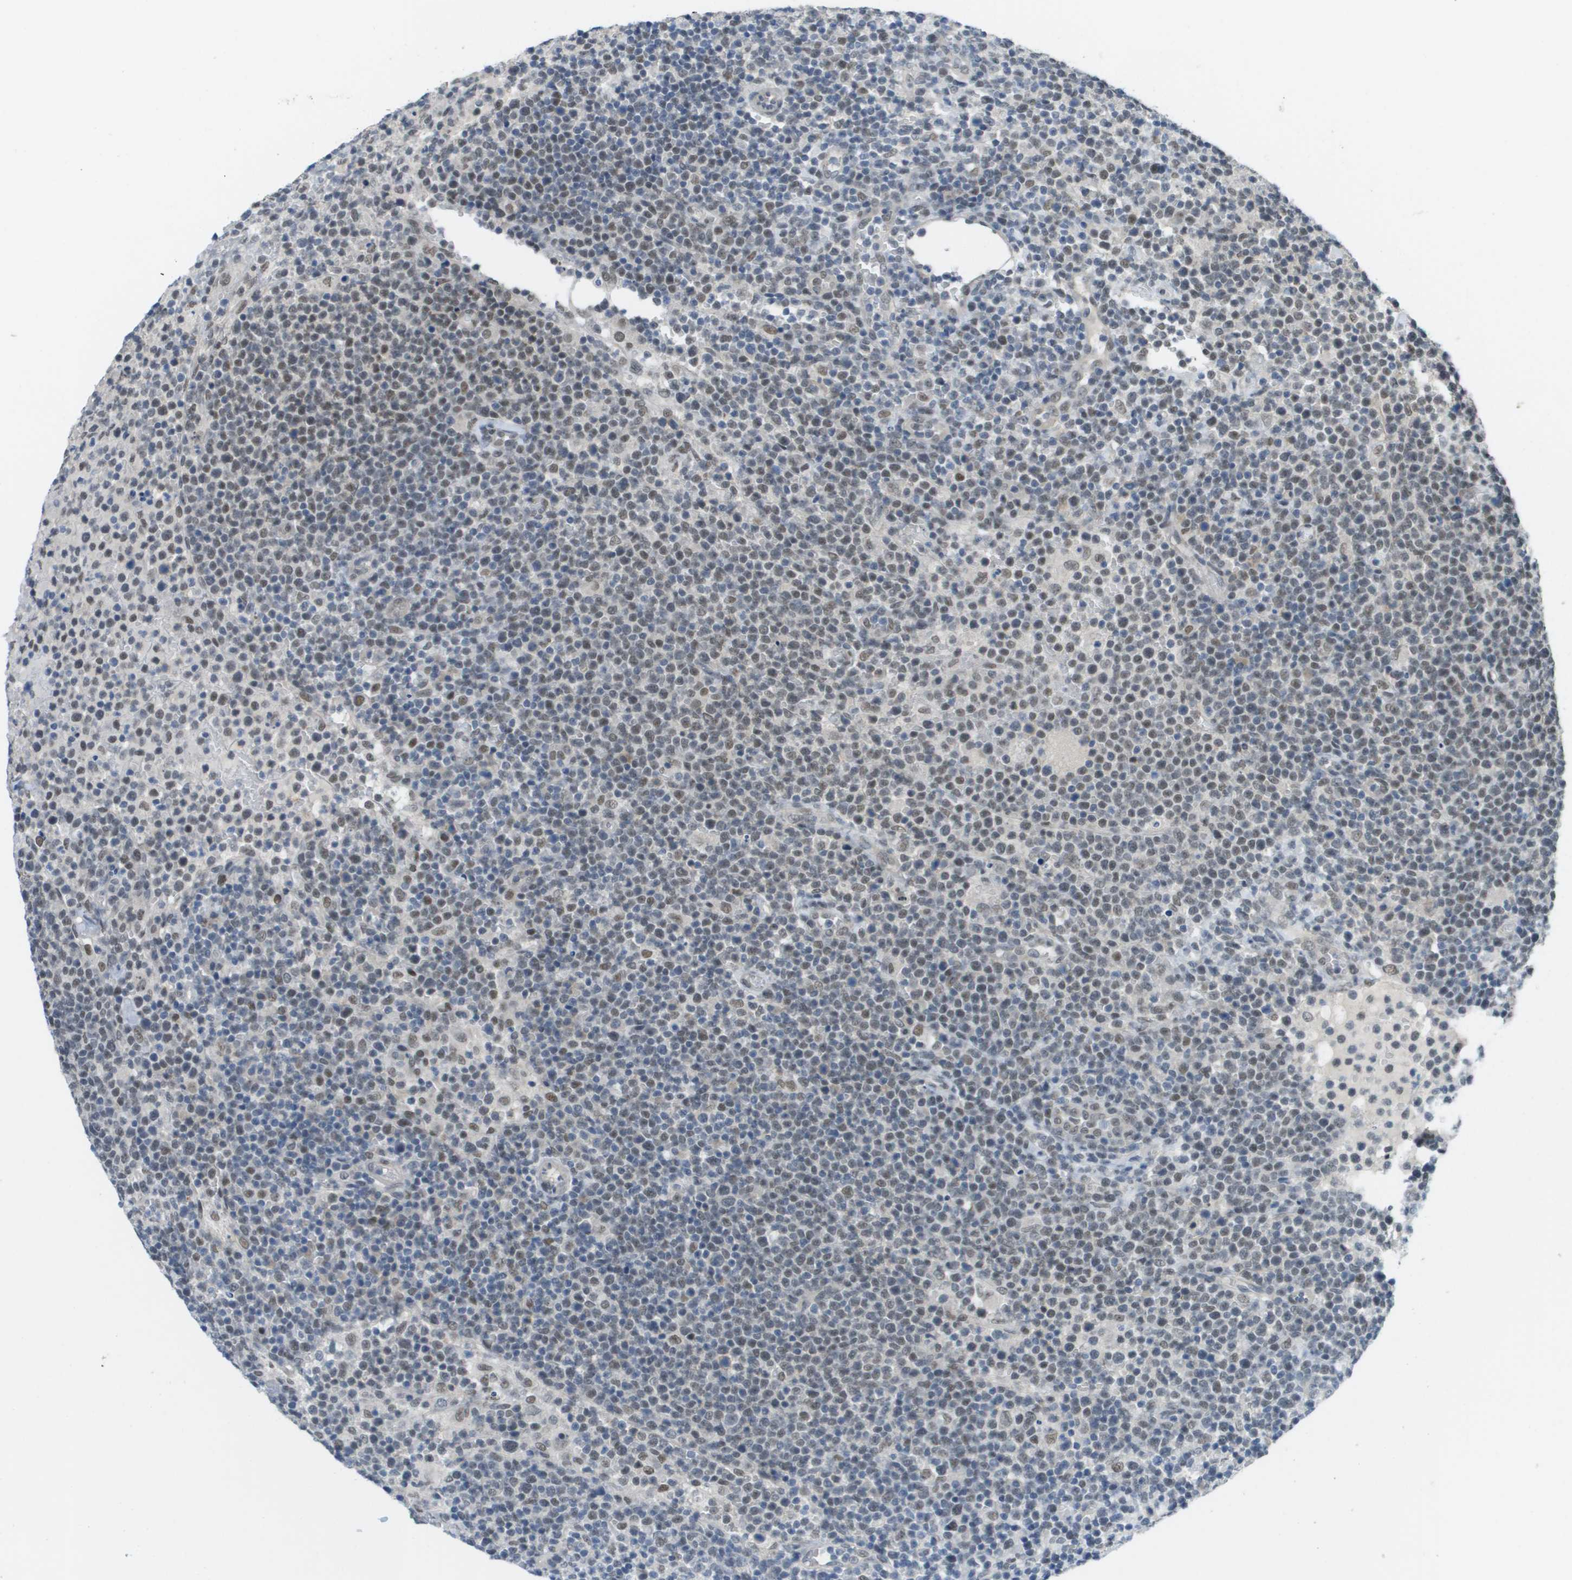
{"staining": {"intensity": "moderate", "quantity": "25%-75%", "location": "nuclear"}, "tissue": "lymphoma", "cell_type": "Tumor cells", "image_type": "cancer", "snomed": [{"axis": "morphology", "description": "Malignant lymphoma, non-Hodgkin's type, High grade"}, {"axis": "topography", "description": "Lymph node"}], "caption": "An IHC histopathology image of neoplastic tissue is shown. Protein staining in brown highlights moderate nuclear positivity in malignant lymphoma, non-Hodgkin's type (high-grade) within tumor cells.", "gene": "ARID1B", "patient": {"sex": "male", "age": 61}}